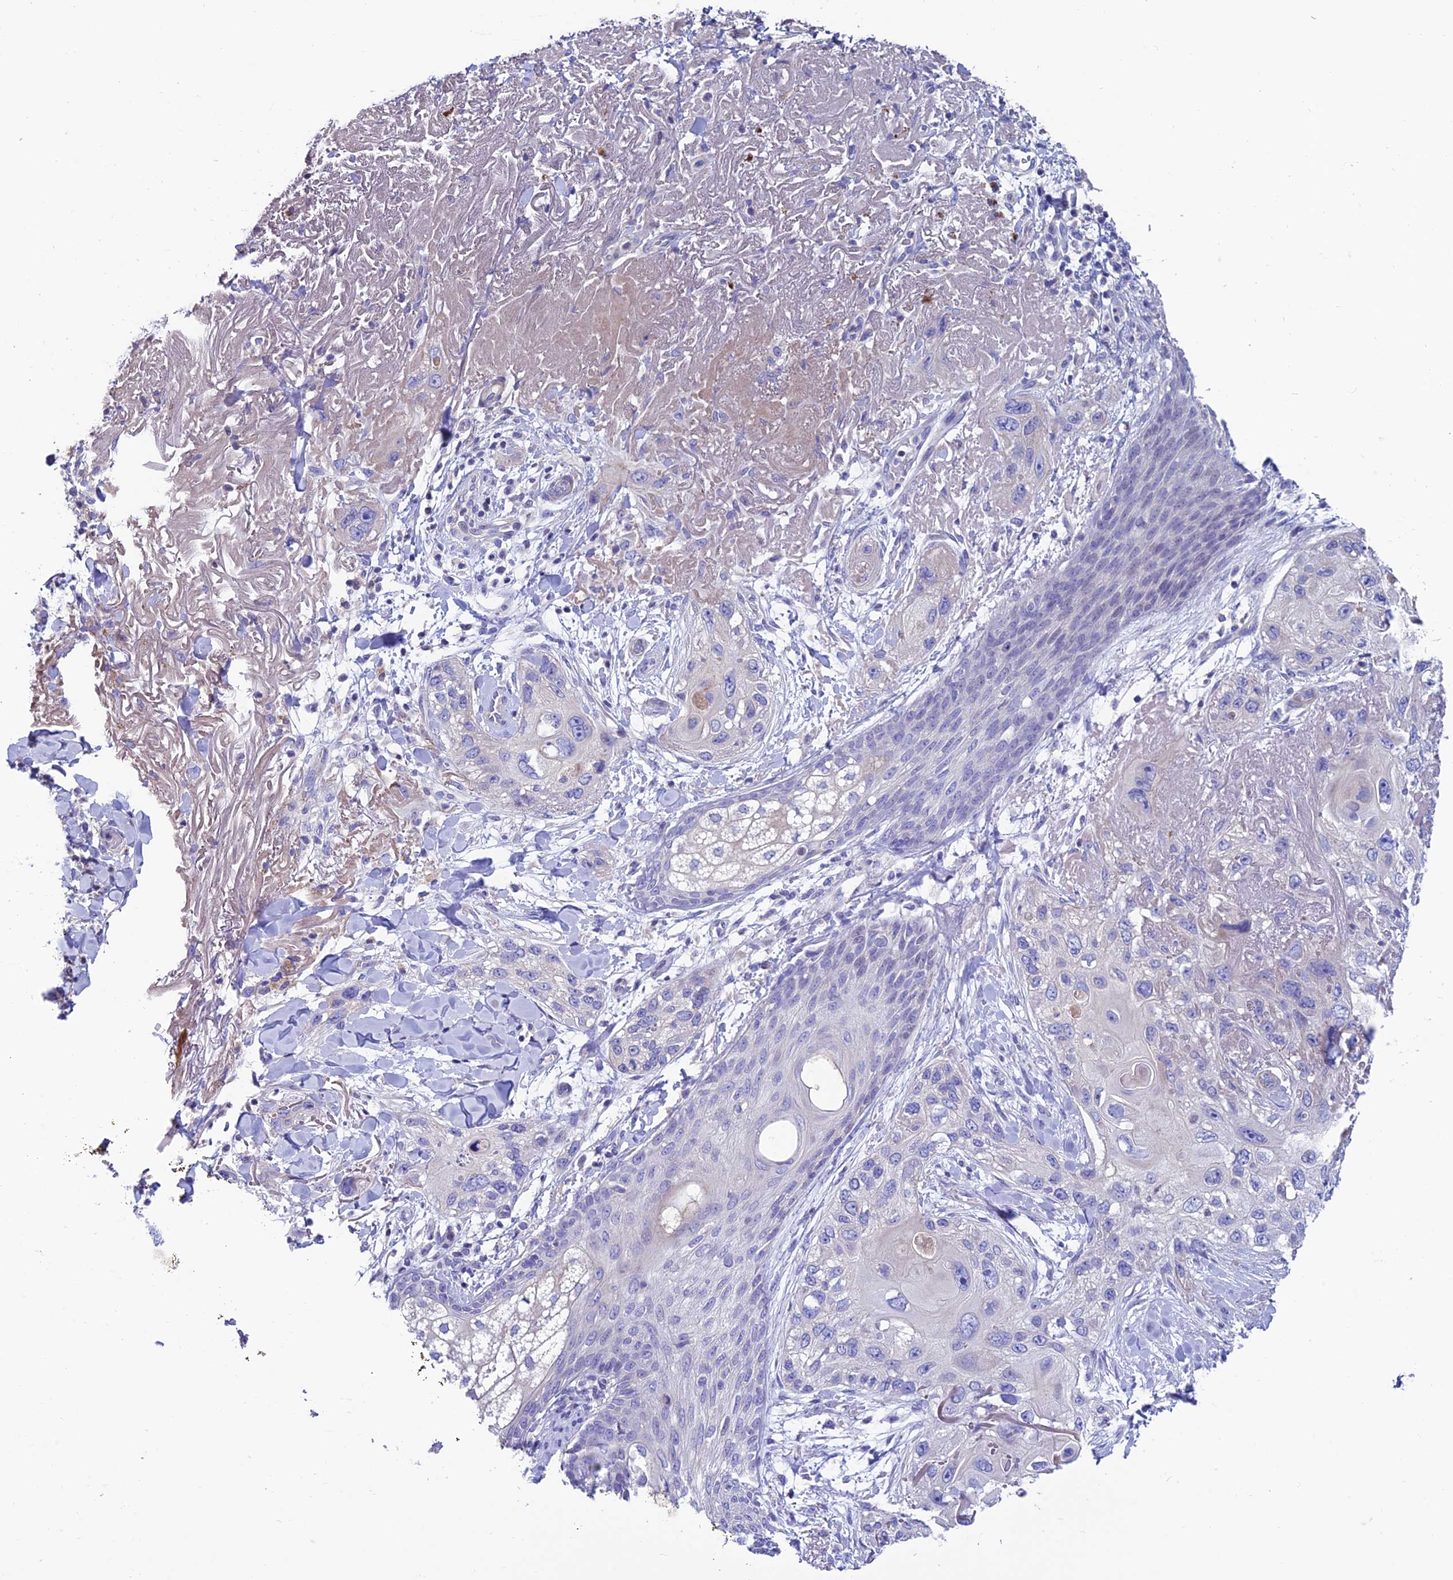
{"staining": {"intensity": "negative", "quantity": "none", "location": "none"}, "tissue": "skin cancer", "cell_type": "Tumor cells", "image_type": "cancer", "snomed": [{"axis": "morphology", "description": "Normal tissue, NOS"}, {"axis": "morphology", "description": "Squamous cell carcinoma, NOS"}, {"axis": "topography", "description": "Skin"}], "caption": "Histopathology image shows no protein expression in tumor cells of skin cancer tissue. Brightfield microscopy of immunohistochemistry stained with DAB (3,3'-diaminobenzidine) (brown) and hematoxylin (blue), captured at high magnification.", "gene": "FAM178B", "patient": {"sex": "male", "age": 72}}